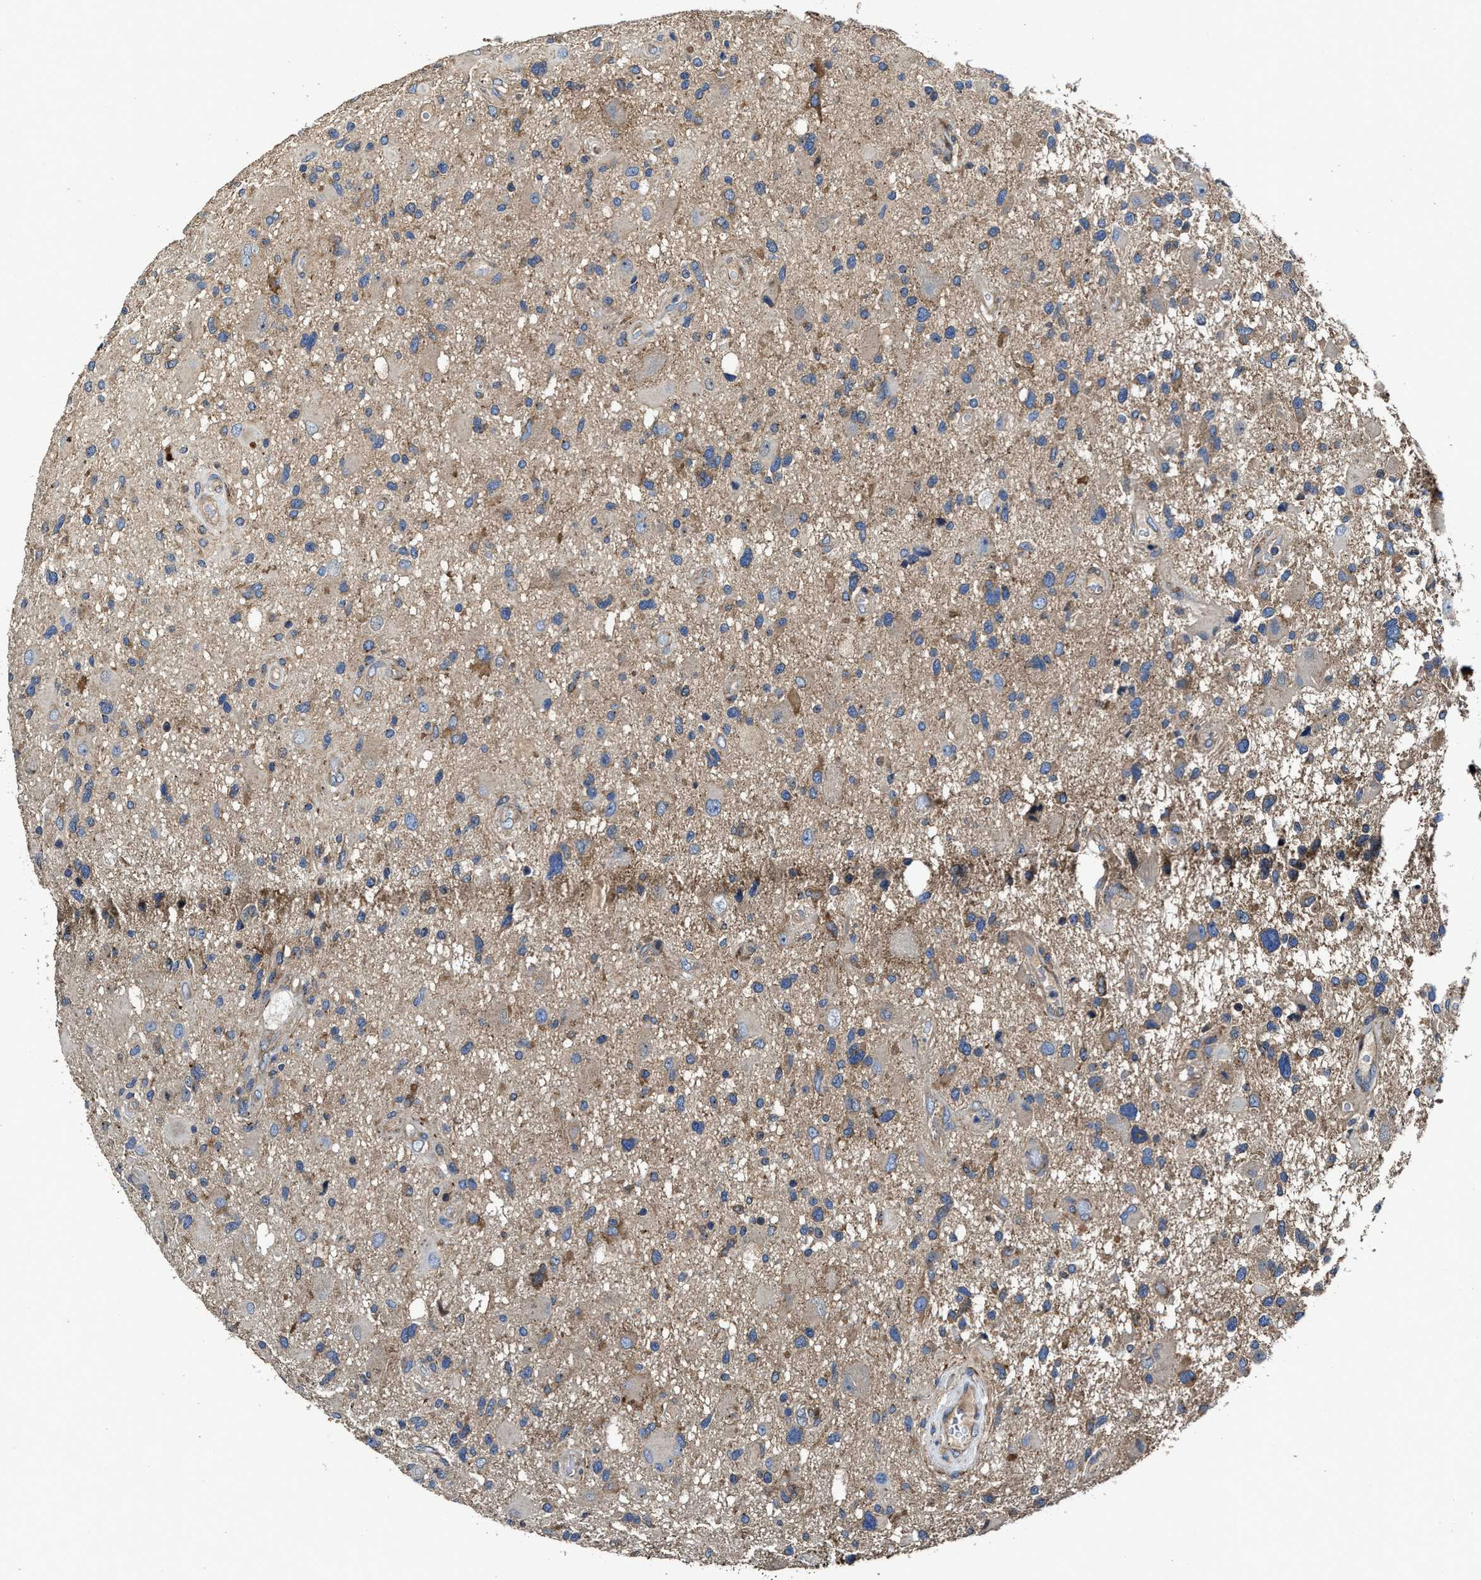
{"staining": {"intensity": "weak", "quantity": ">75%", "location": "cytoplasmic/membranous"}, "tissue": "glioma", "cell_type": "Tumor cells", "image_type": "cancer", "snomed": [{"axis": "morphology", "description": "Glioma, malignant, High grade"}, {"axis": "topography", "description": "Brain"}], "caption": "The image demonstrates a brown stain indicating the presence of a protein in the cytoplasmic/membranous of tumor cells in malignant glioma (high-grade). (DAB (3,3'-diaminobenzidine) = brown stain, brightfield microscopy at high magnification).", "gene": "PTAR1", "patient": {"sex": "male", "age": 33}}